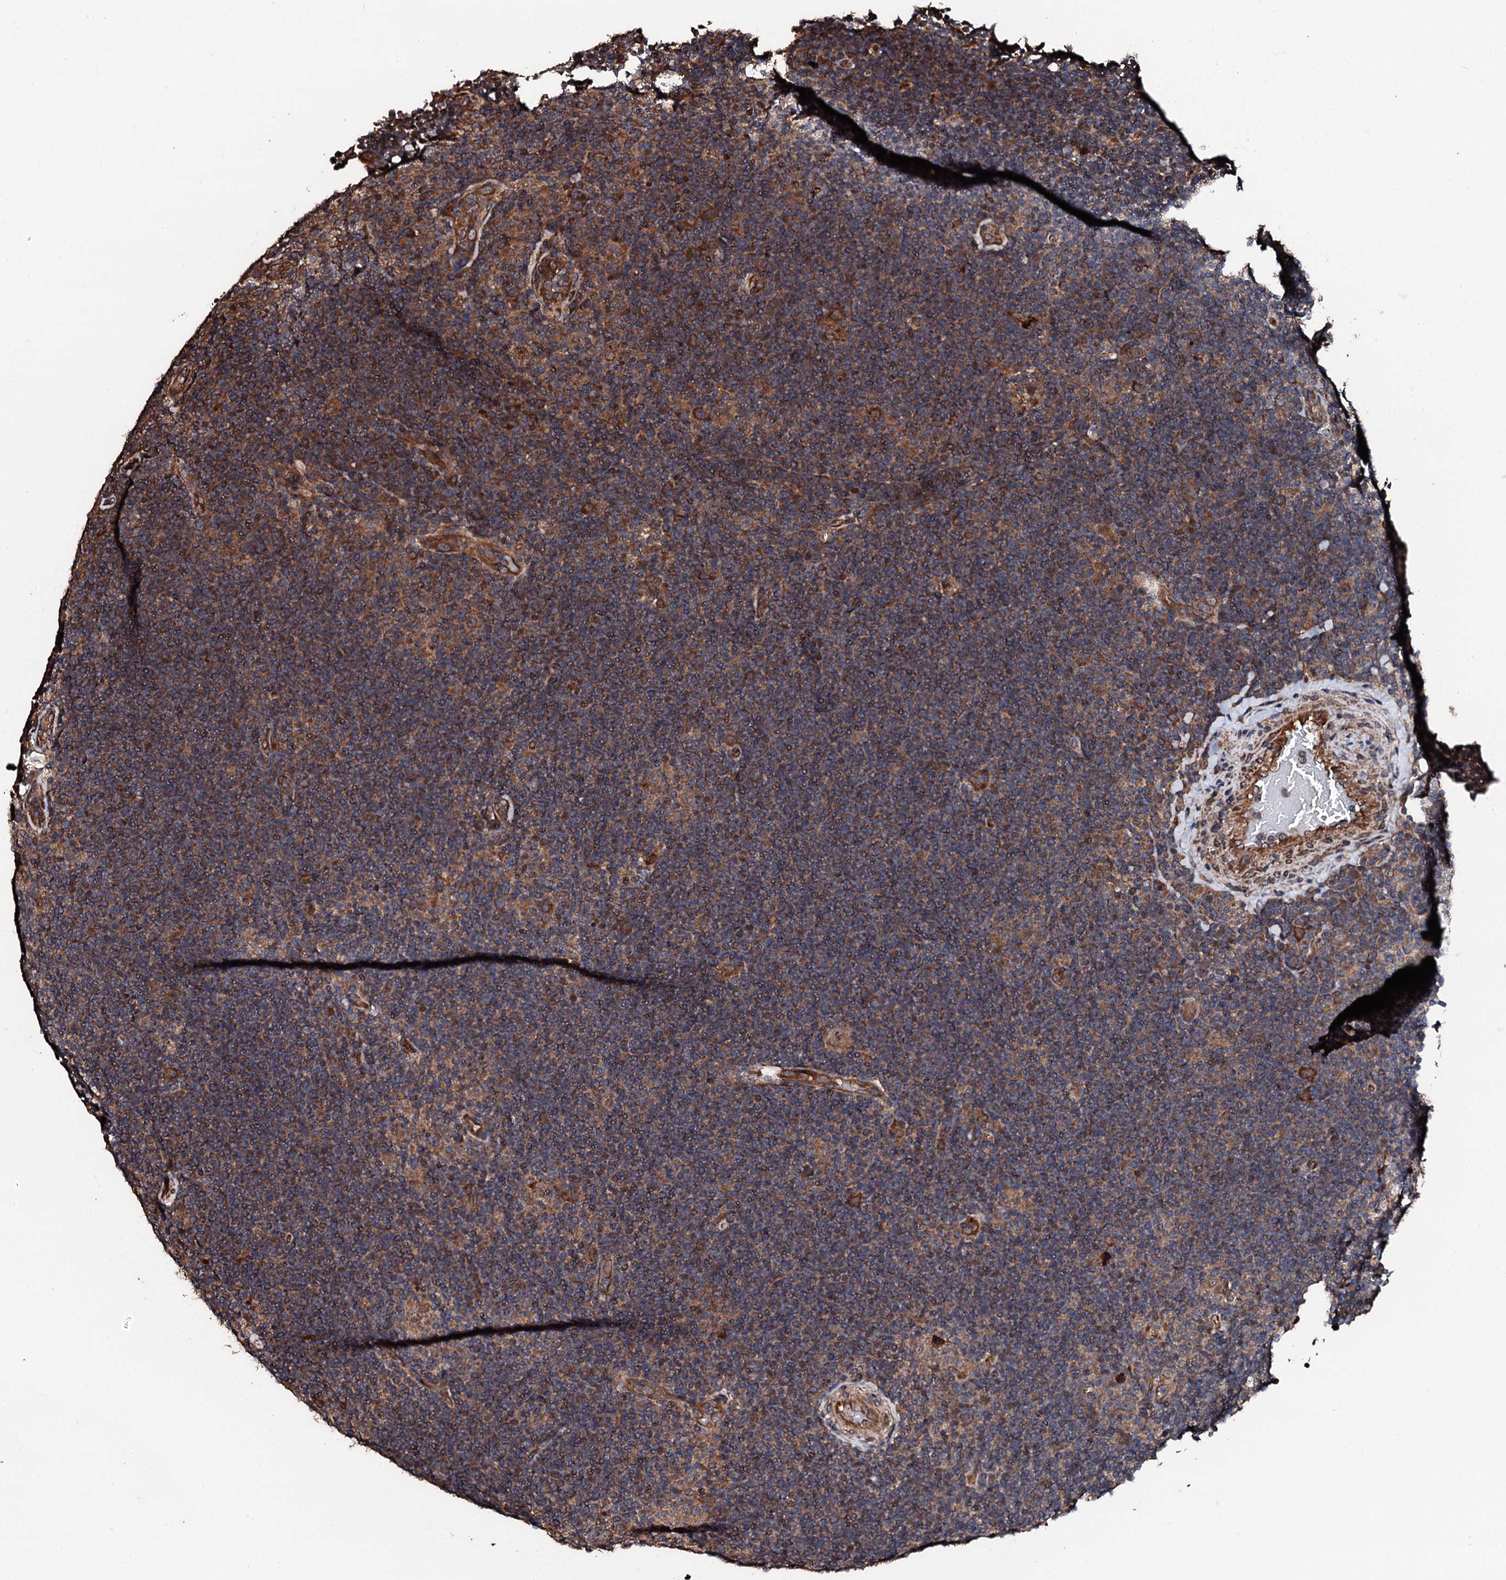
{"staining": {"intensity": "moderate", "quantity": ">75%", "location": "cytoplasmic/membranous"}, "tissue": "lymphoma", "cell_type": "Tumor cells", "image_type": "cancer", "snomed": [{"axis": "morphology", "description": "Hodgkin's disease, NOS"}, {"axis": "topography", "description": "Lymph node"}], "caption": "An immunohistochemistry photomicrograph of tumor tissue is shown. Protein staining in brown highlights moderate cytoplasmic/membranous positivity in Hodgkin's disease within tumor cells. The staining is performed using DAB (3,3'-diaminobenzidine) brown chromogen to label protein expression. The nuclei are counter-stained blue using hematoxylin.", "gene": "CKAP5", "patient": {"sex": "female", "age": 57}}